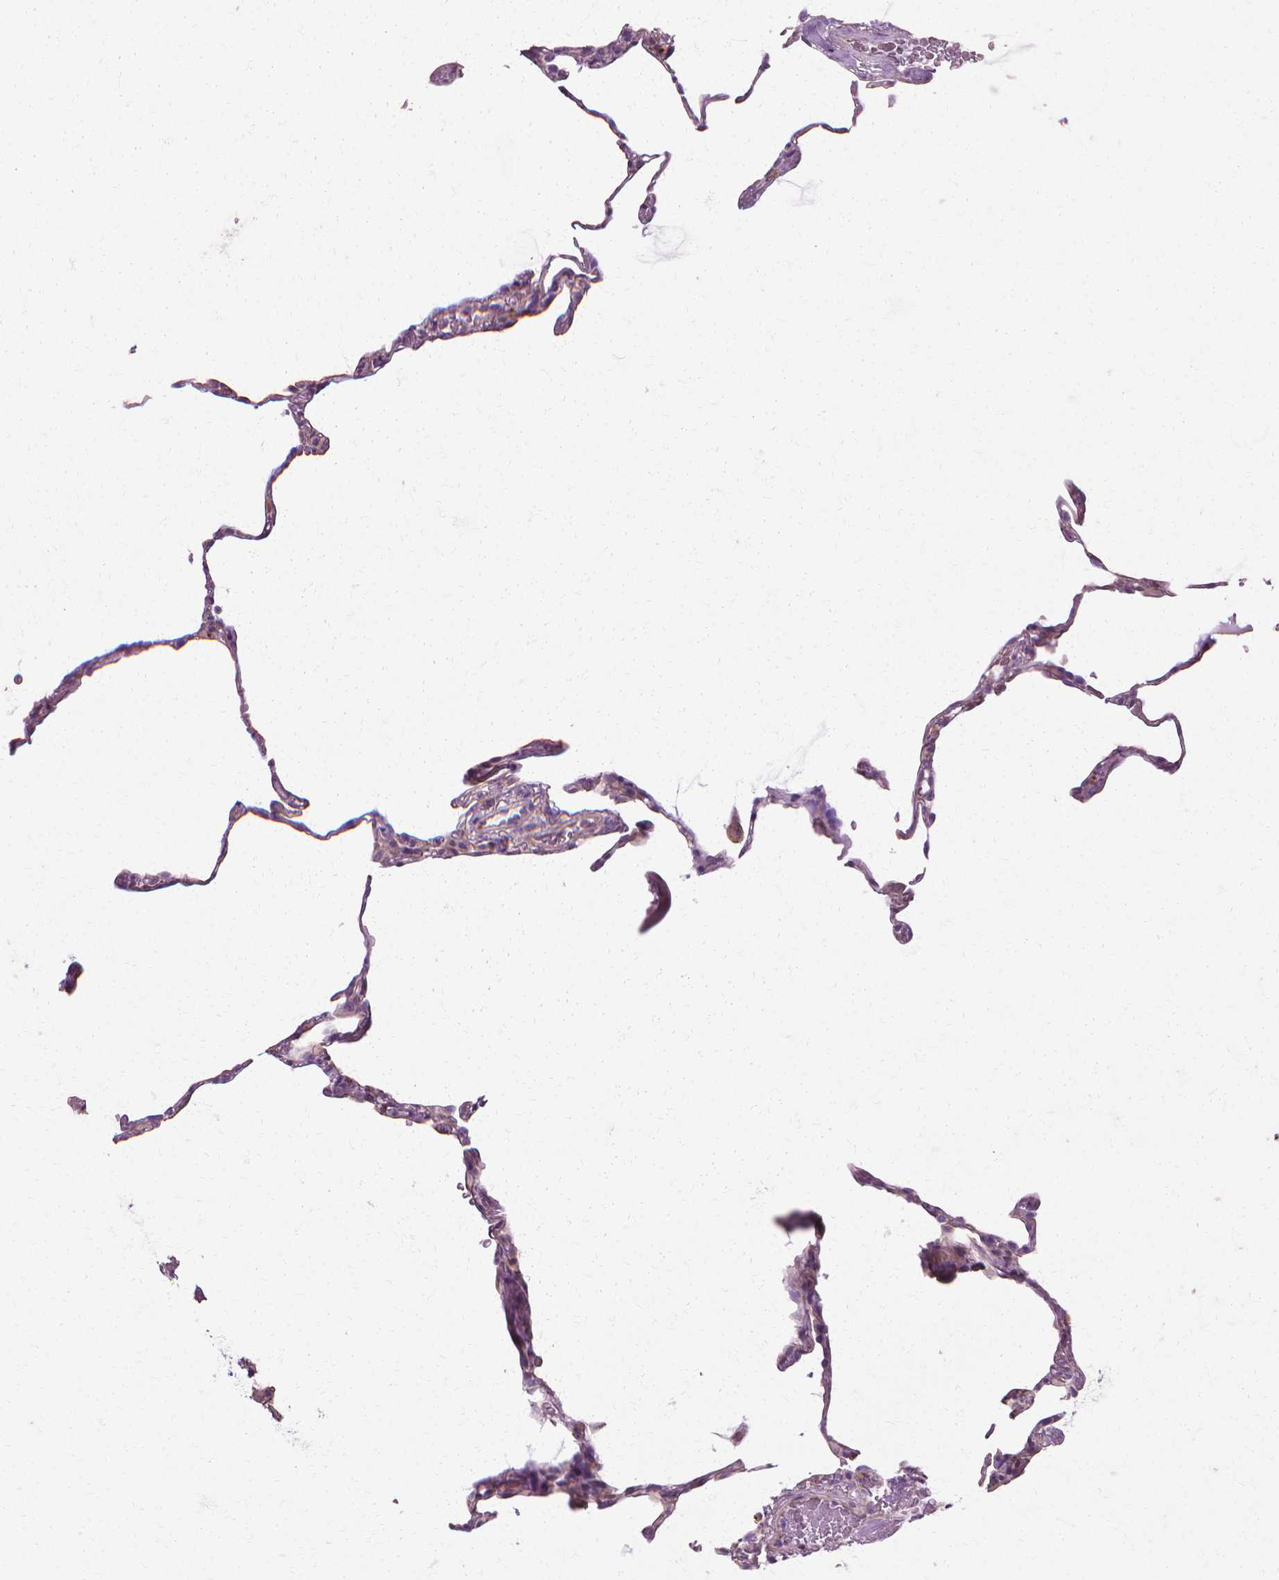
{"staining": {"intensity": "negative", "quantity": "none", "location": "none"}, "tissue": "lung", "cell_type": "Alveolar cells", "image_type": "normal", "snomed": [{"axis": "morphology", "description": "Normal tissue, NOS"}, {"axis": "topography", "description": "Lung"}], "caption": "IHC of unremarkable human lung exhibits no expression in alveolar cells.", "gene": "CFAP157", "patient": {"sex": "female", "age": 57}}